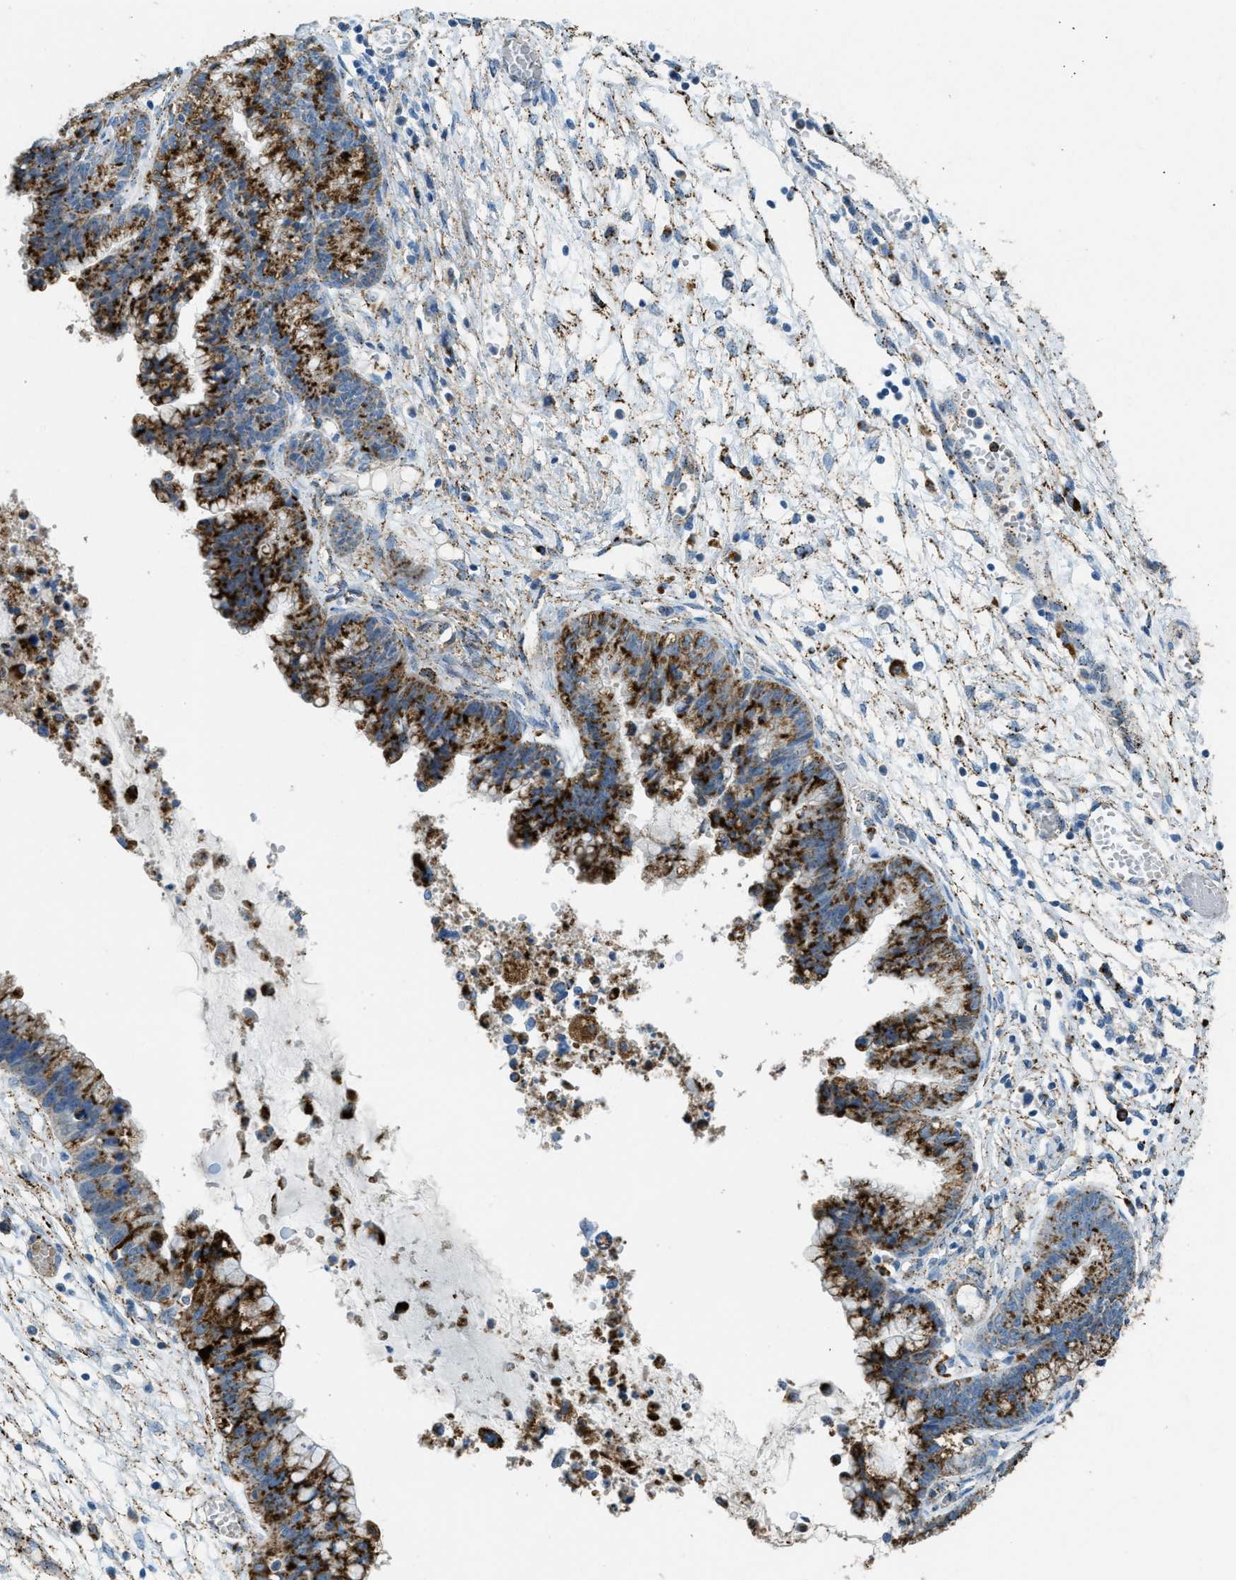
{"staining": {"intensity": "strong", "quantity": ">75%", "location": "cytoplasmic/membranous"}, "tissue": "cervical cancer", "cell_type": "Tumor cells", "image_type": "cancer", "snomed": [{"axis": "morphology", "description": "Adenocarcinoma, NOS"}, {"axis": "topography", "description": "Cervix"}], "caption": "An image showing strong cytoplasmic/membranous positivity in about >75% of tumor cells in cervical adenocarcinoma, as visualized by brown immunohistochemical staining.", "gene": "SCARB2", "patient": {"sex": "female", "age": 44}}